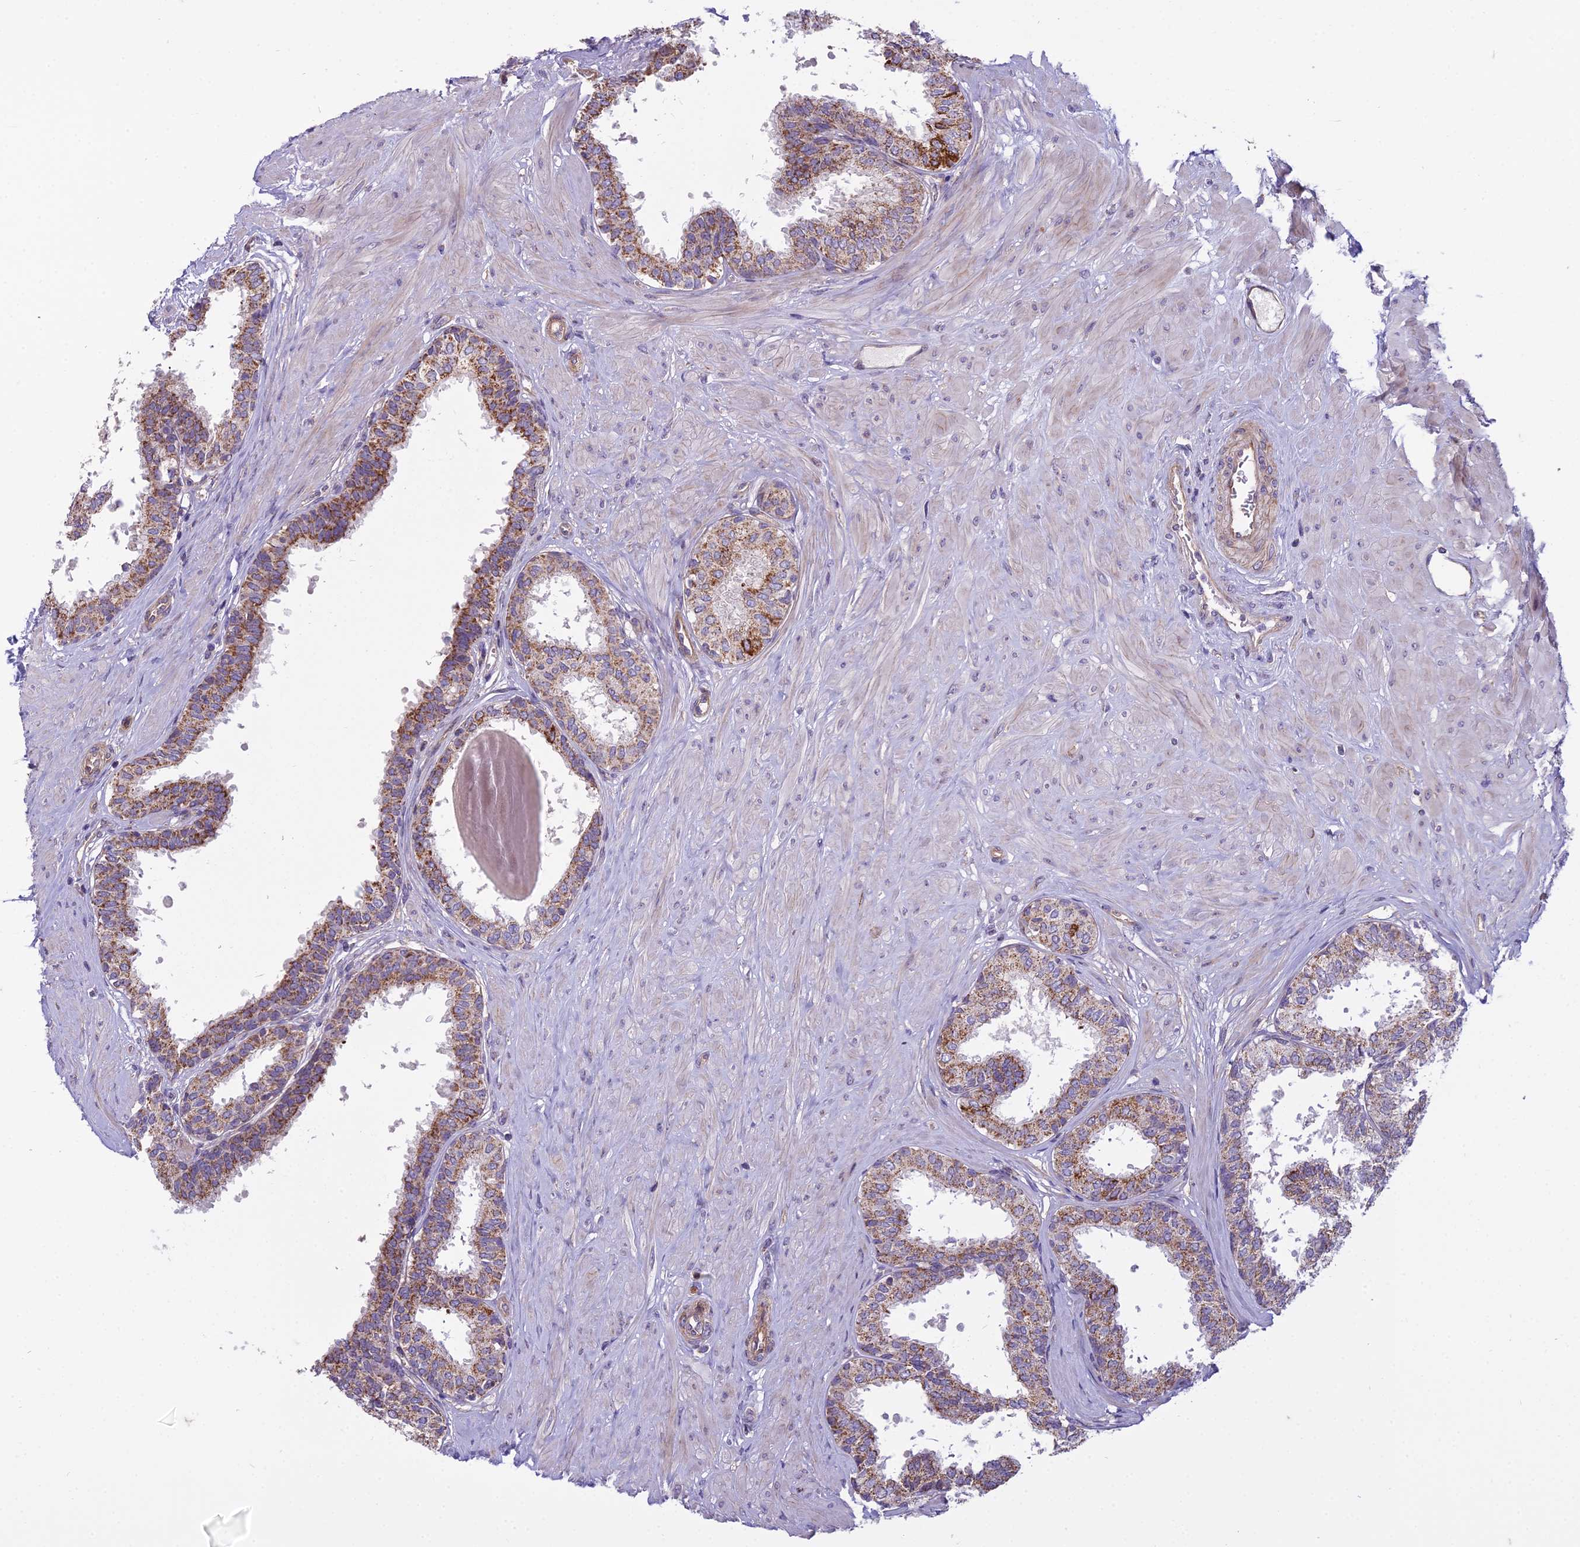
{"staining": {"intensity": "moderate", "quantity": "25%-75%", "location": "cytoplasmic/membranous"}, "tissue": "prostate", "cell_type": "Glandular cells", "image_type": "normal", "snomed": [{"axis": "morphology", "description": "Normal tissue, NOS"}, {"axis": "topography", "description": "Prostate"}], "caption": "This photomicrograph displays benign prostate stained with IHC to label a protein in brown. The cytoplasmic/membranous of glandular cells show moderate positivity for the protein. Nuclei are counter-stained blue.", "gene": "DUS2", "patient": {"sex": "male", "age": 48}}